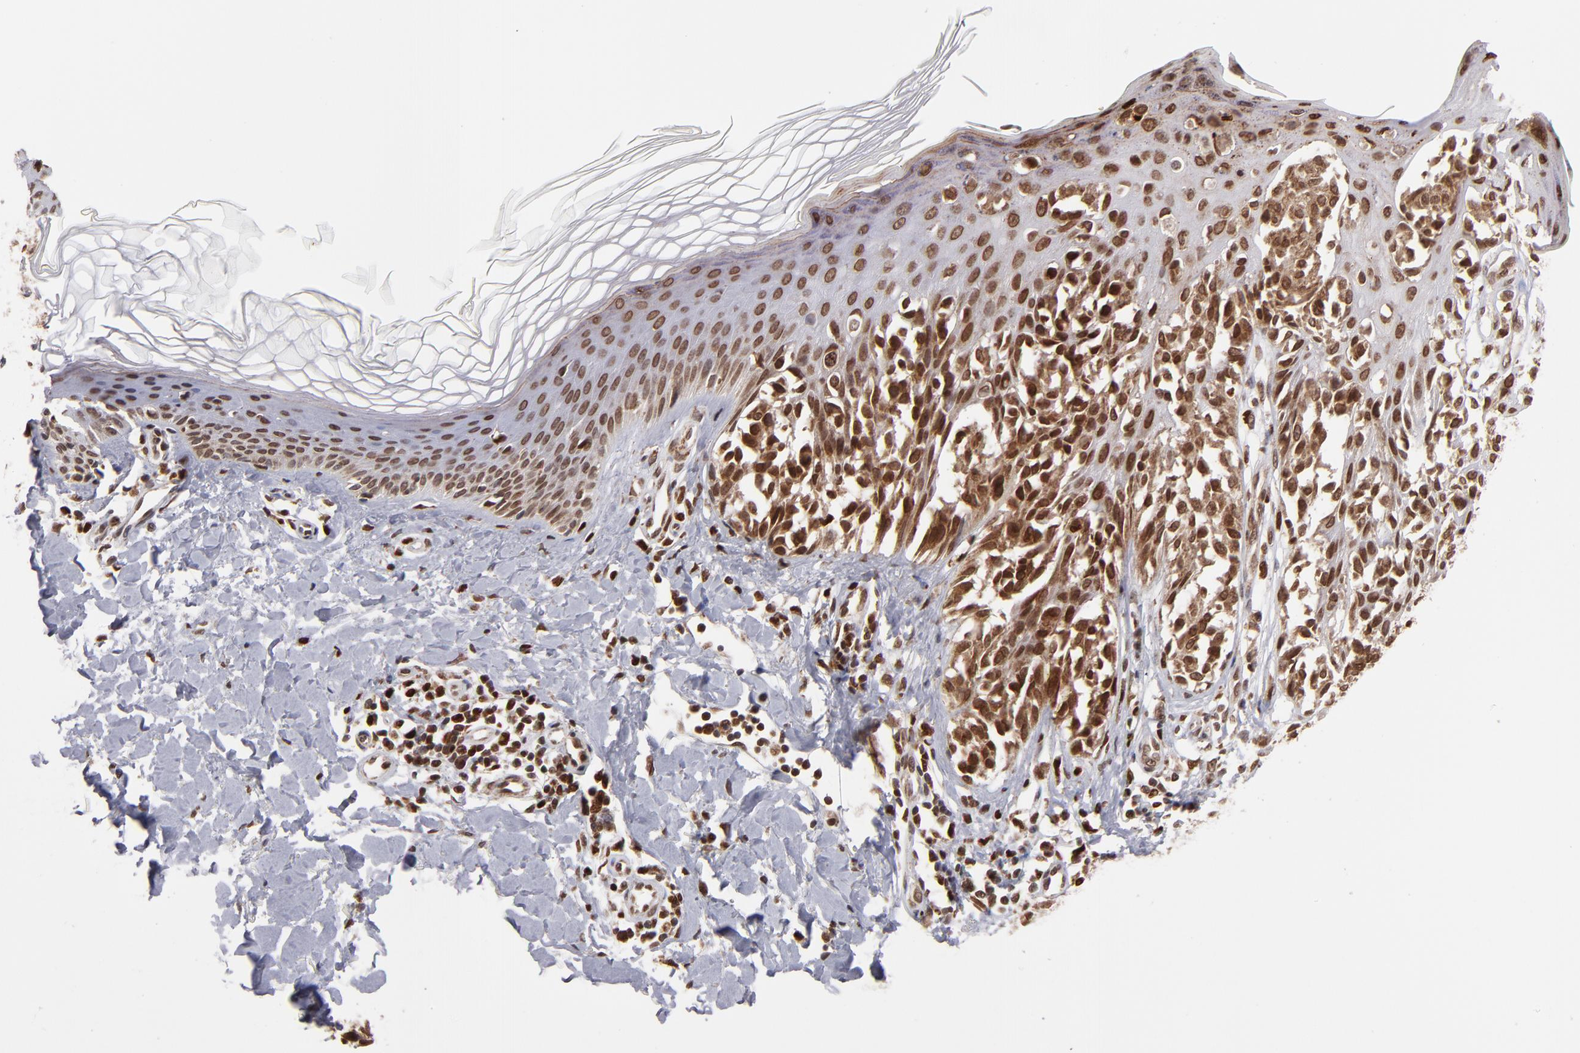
{"staining": {"intensity": "moderate", "quantity": ">75%", "location": "cytoplasmic/membranous,nuclear"}, "tissue": "melanoma", "cell_type": "Tumor cells", "image_type": "cancer", "snomed": [{"axis": "morphology", "description": "Malignant melanoma, NOS"}, {"axis": "topography", "description": "Skin"}], "caption": "An image of melanoma stained for a protein exhibits moderate cytoplasmic/membranous and nuclear brown staining in tumor cells.", "gene": "TOP1MT", "patient": {"sex": "female", "age": 38}}